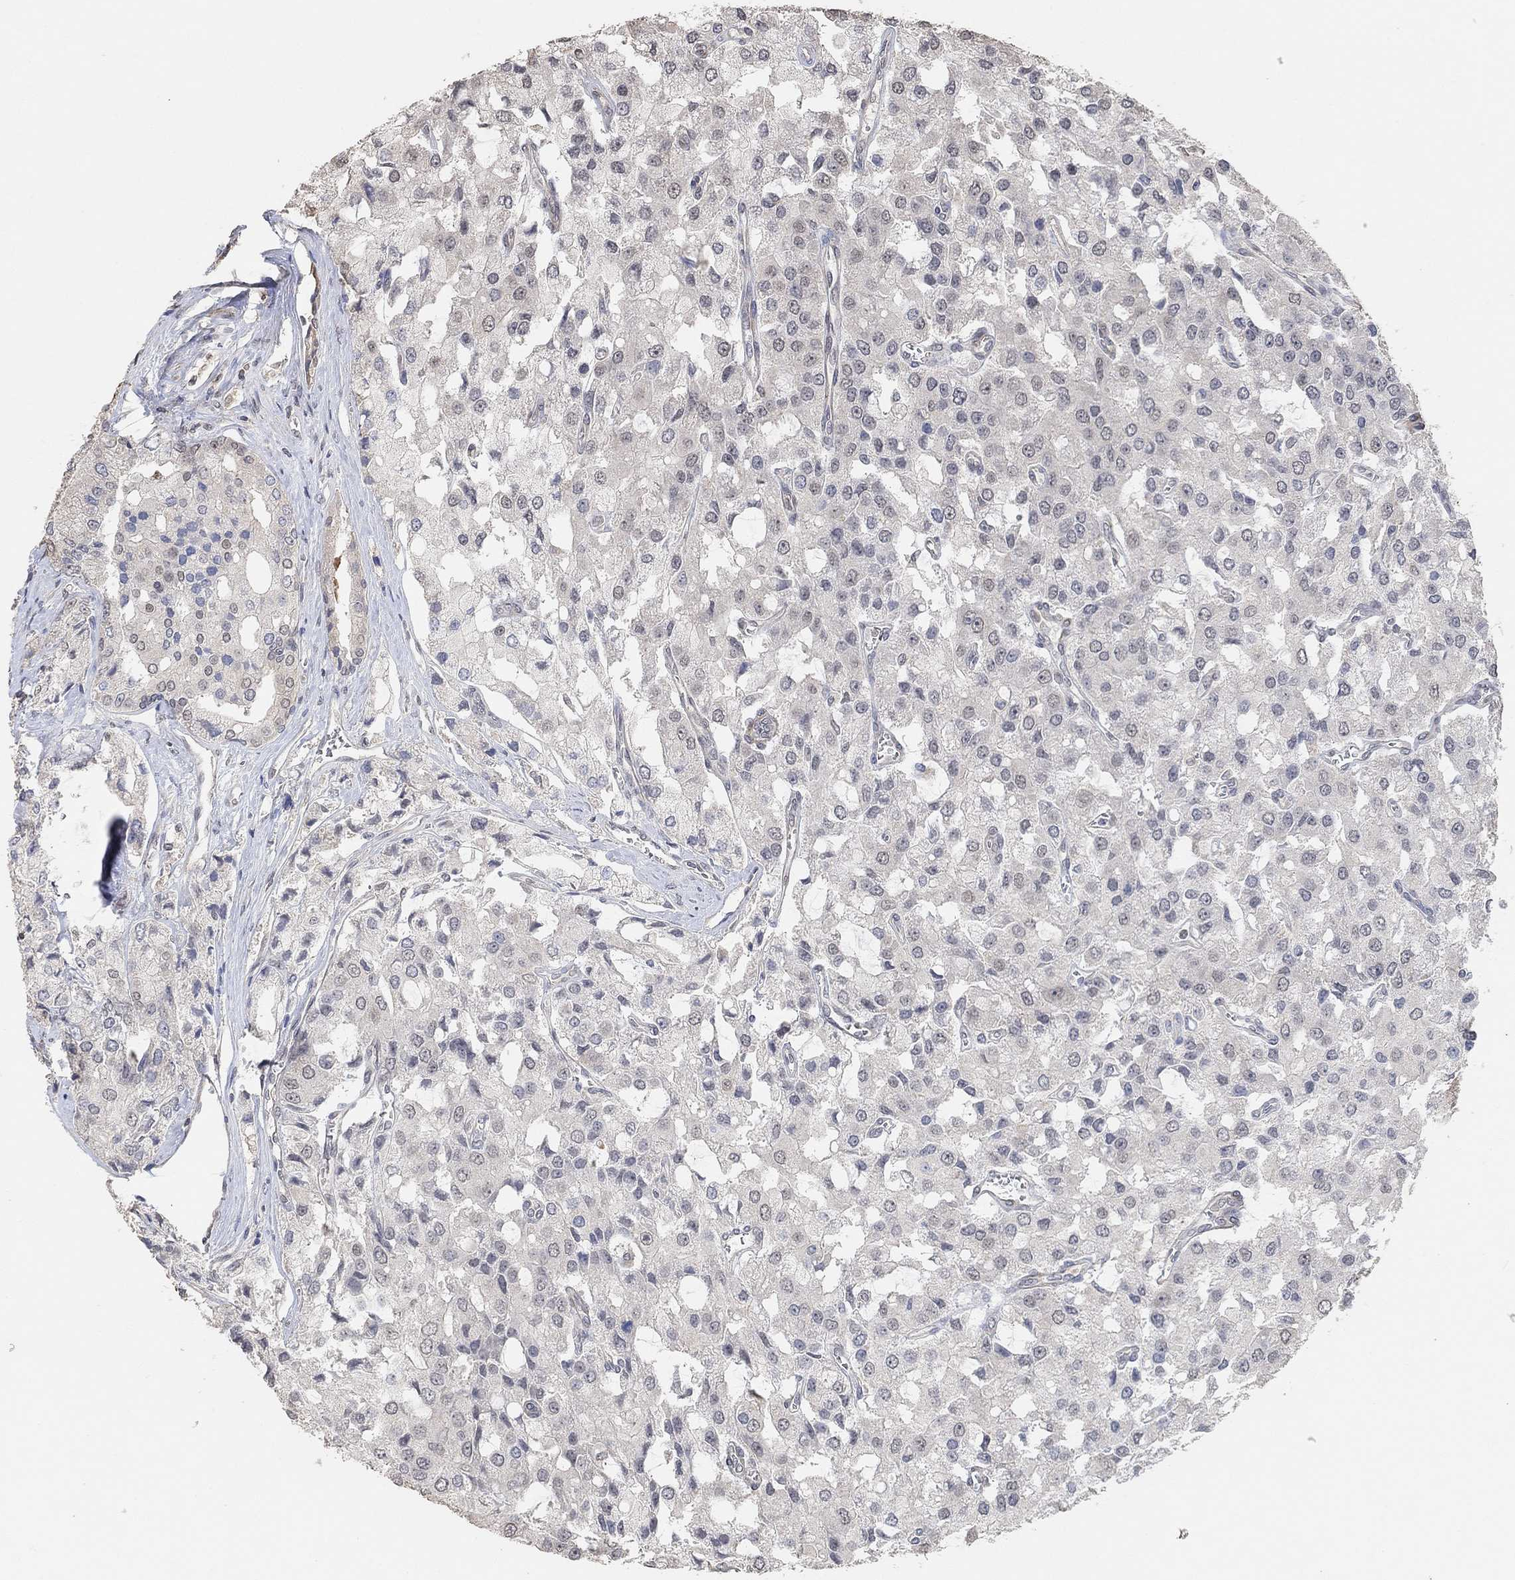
{"staining": {"intensity": "negative", "quantity": "none", "location": "none"}, "tissue": "prostate cancer", "cell_type": "Tumor cells", "image_type": "cancer", "snomed": [{"axis": "morphology", "description": "Adenocarcinoma, NOS"}, {"axis": "topography", "description": "Prostate and seminal vesicle, NOS"}, {"axis": "topography", "description": "Prostate"}], "caption": "Prostate cancer (adenocarcinoma) was stained to show a protein in brown. There is no significant expression in tumor cells.", "gene": "UNC5B", "patient": {"sex": "male", "age": 67}}